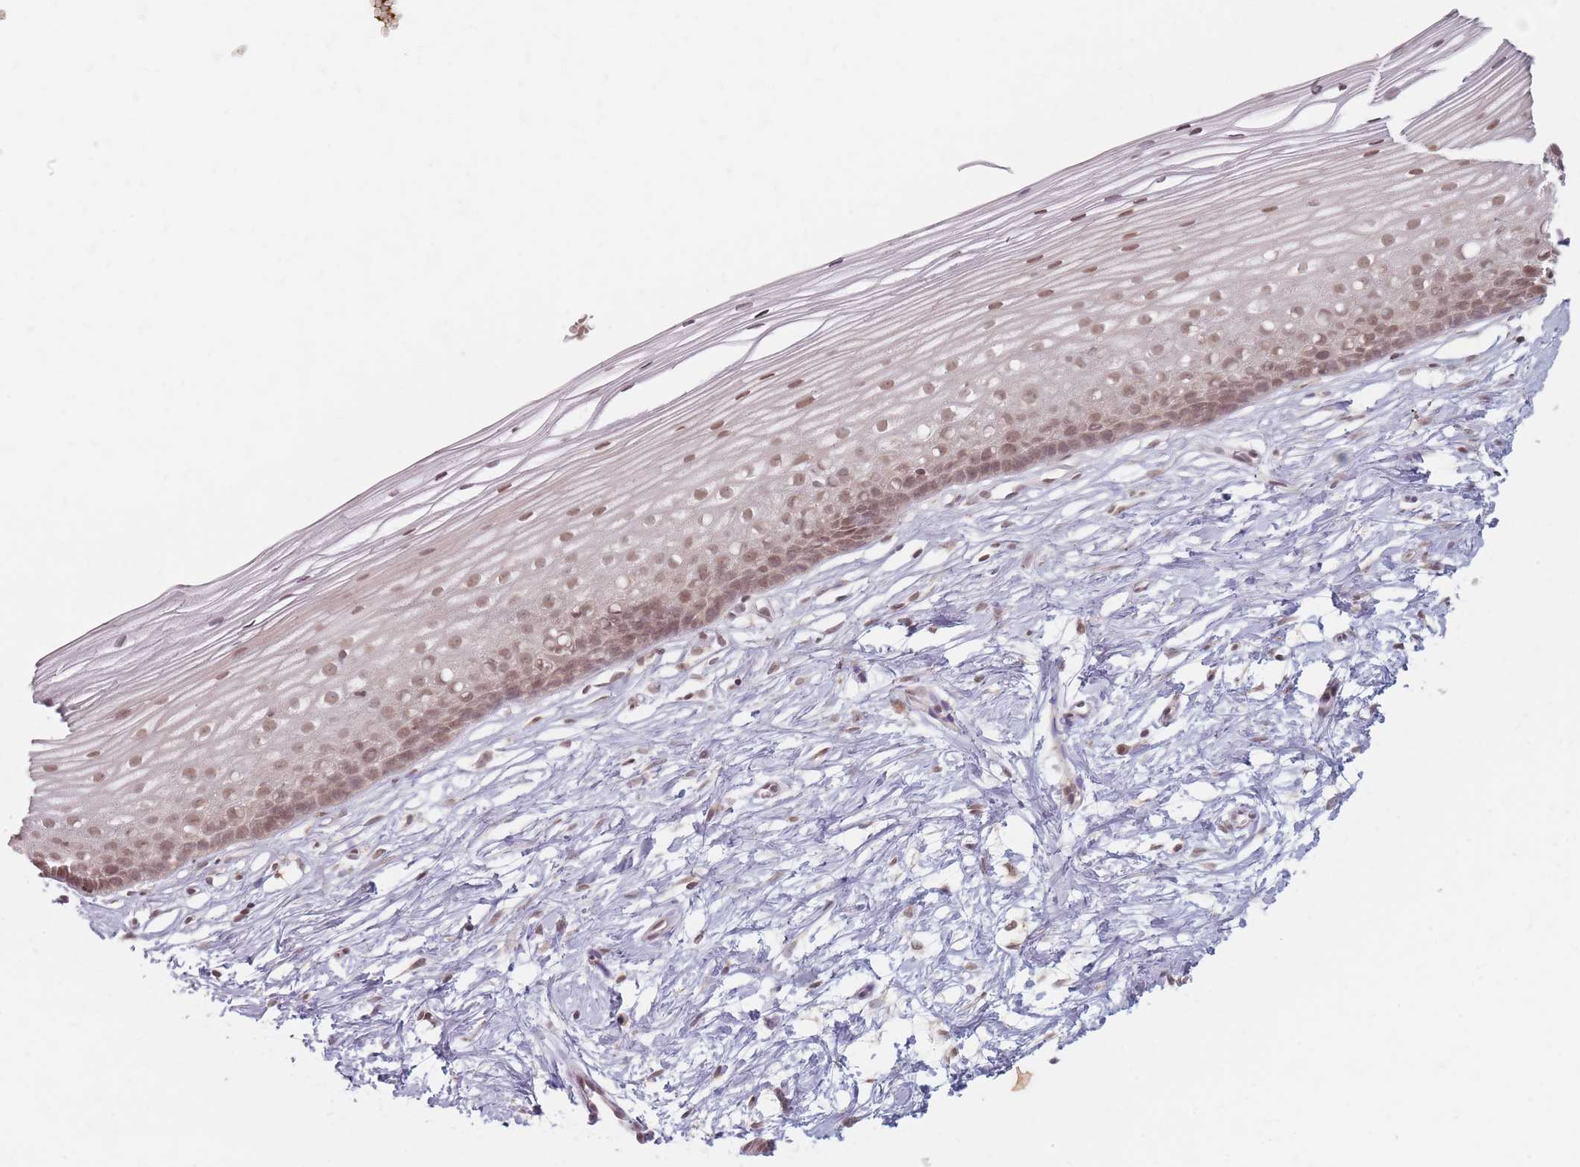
{"staining": {"intensity": "weak", "quantity": "25%-75%", "location": "nuclear"}, "tissue": "cervix", "cell_type": "Glandular cells", "image_type": "normal", "snomed": [{"axis": "morphology", "description": "Normal tissue, NOS"}, {"axis": "topography", "description": "Cervix"}], "caption": "Immunohistochemistry (DAB) staining of unremarkable cervix shows weak nuclear protein expression in about 25%-75% of glandular cells.", "gene": "SPATA45", "patient": {"sex": "female", "age": 40}}